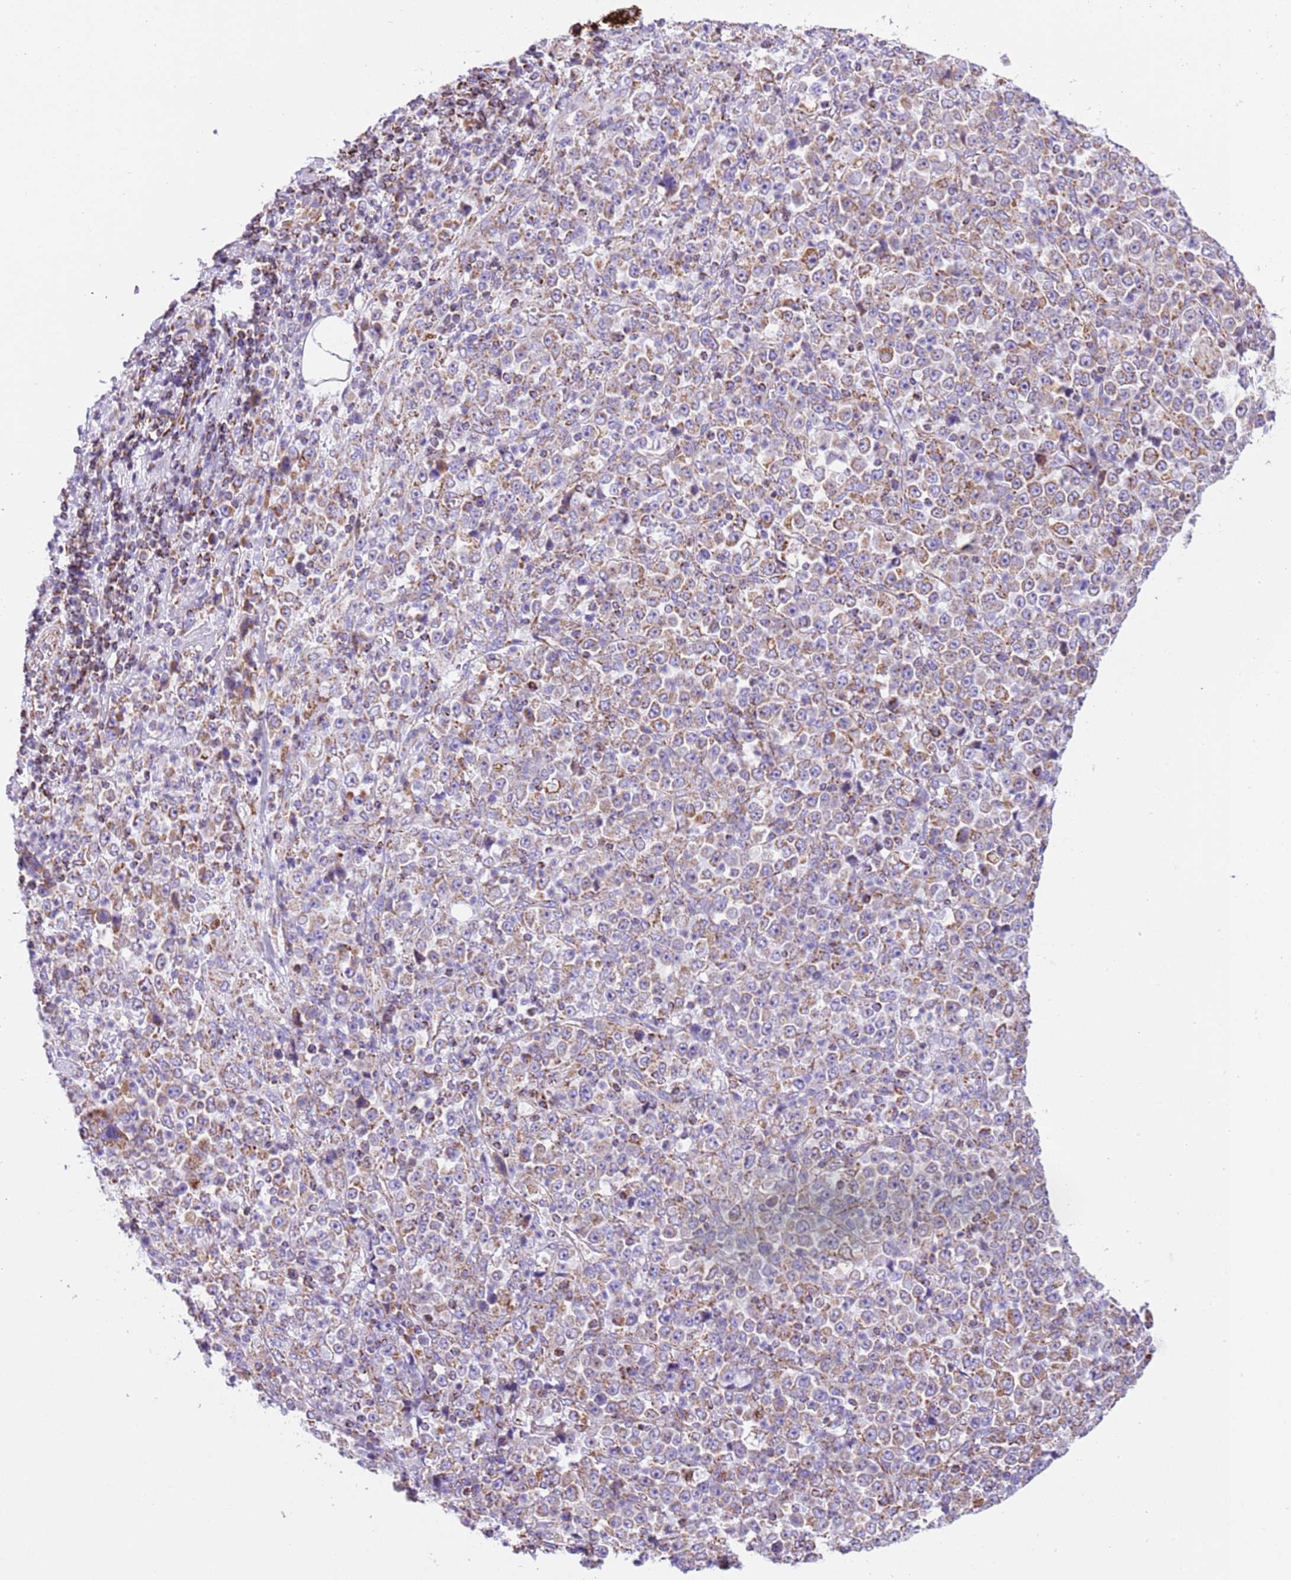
{"staining": {"intensity": "moderate", "quantity": ">75%", "location": "cytoplasmic/membranous"}, "tissue": "stomach cancer", "cell_type": "Tumor cells", "image_type": "cancer", "snomed": [{"axis": "morphology", "description": "Normal tissue, NOS"}, {"axis": "morphology", "description": "Adenocarcinoma, NOS"}, {"axis": "topography", "description": "Stomach, upper"}, {"axis": "topography", "description": "Stomach"}], "caption": "A photomicrograph of stomach adenocarcinoma stained for a protein displays moderate cytoplasmic/membranous brown staining in tumor cells.", "gene": "SUCLG2", "patient": {"sex": "male", "age": 59}}